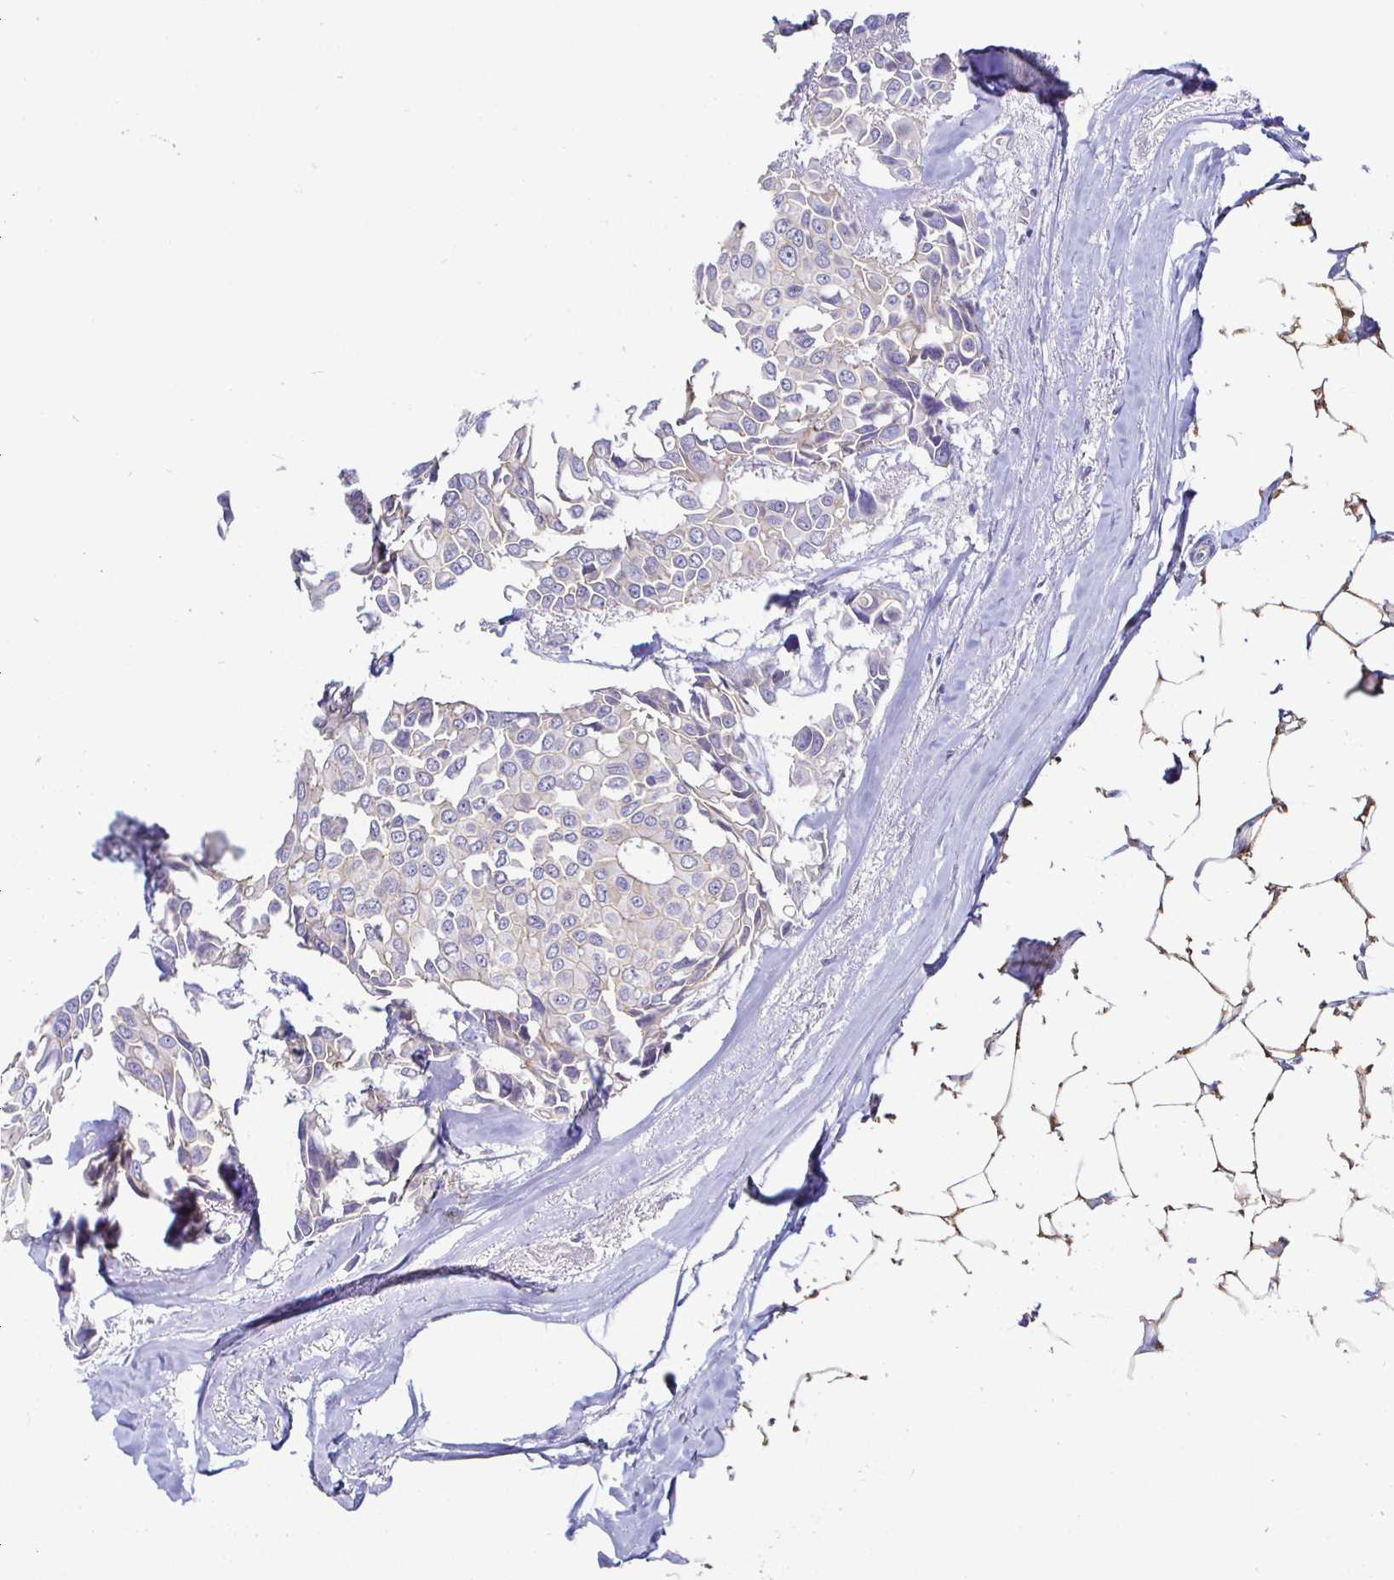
{"staining": {"intensity": "negative", "quantity": "none", "location": "none"}, "tissue": "breast cancer", "cell_type": "Tumor cells", "image_type": "cancer", "snomed": [{"axis": "morphology", "description": "Duct carcinoma"}, {"axis": "topography", "description": "Breast"}], "caption": "The micrograph displays no staining of tumor cells in breast cancer.", "gene": "PIWIL3", "patient": {"sex": "female", "age": 54}}